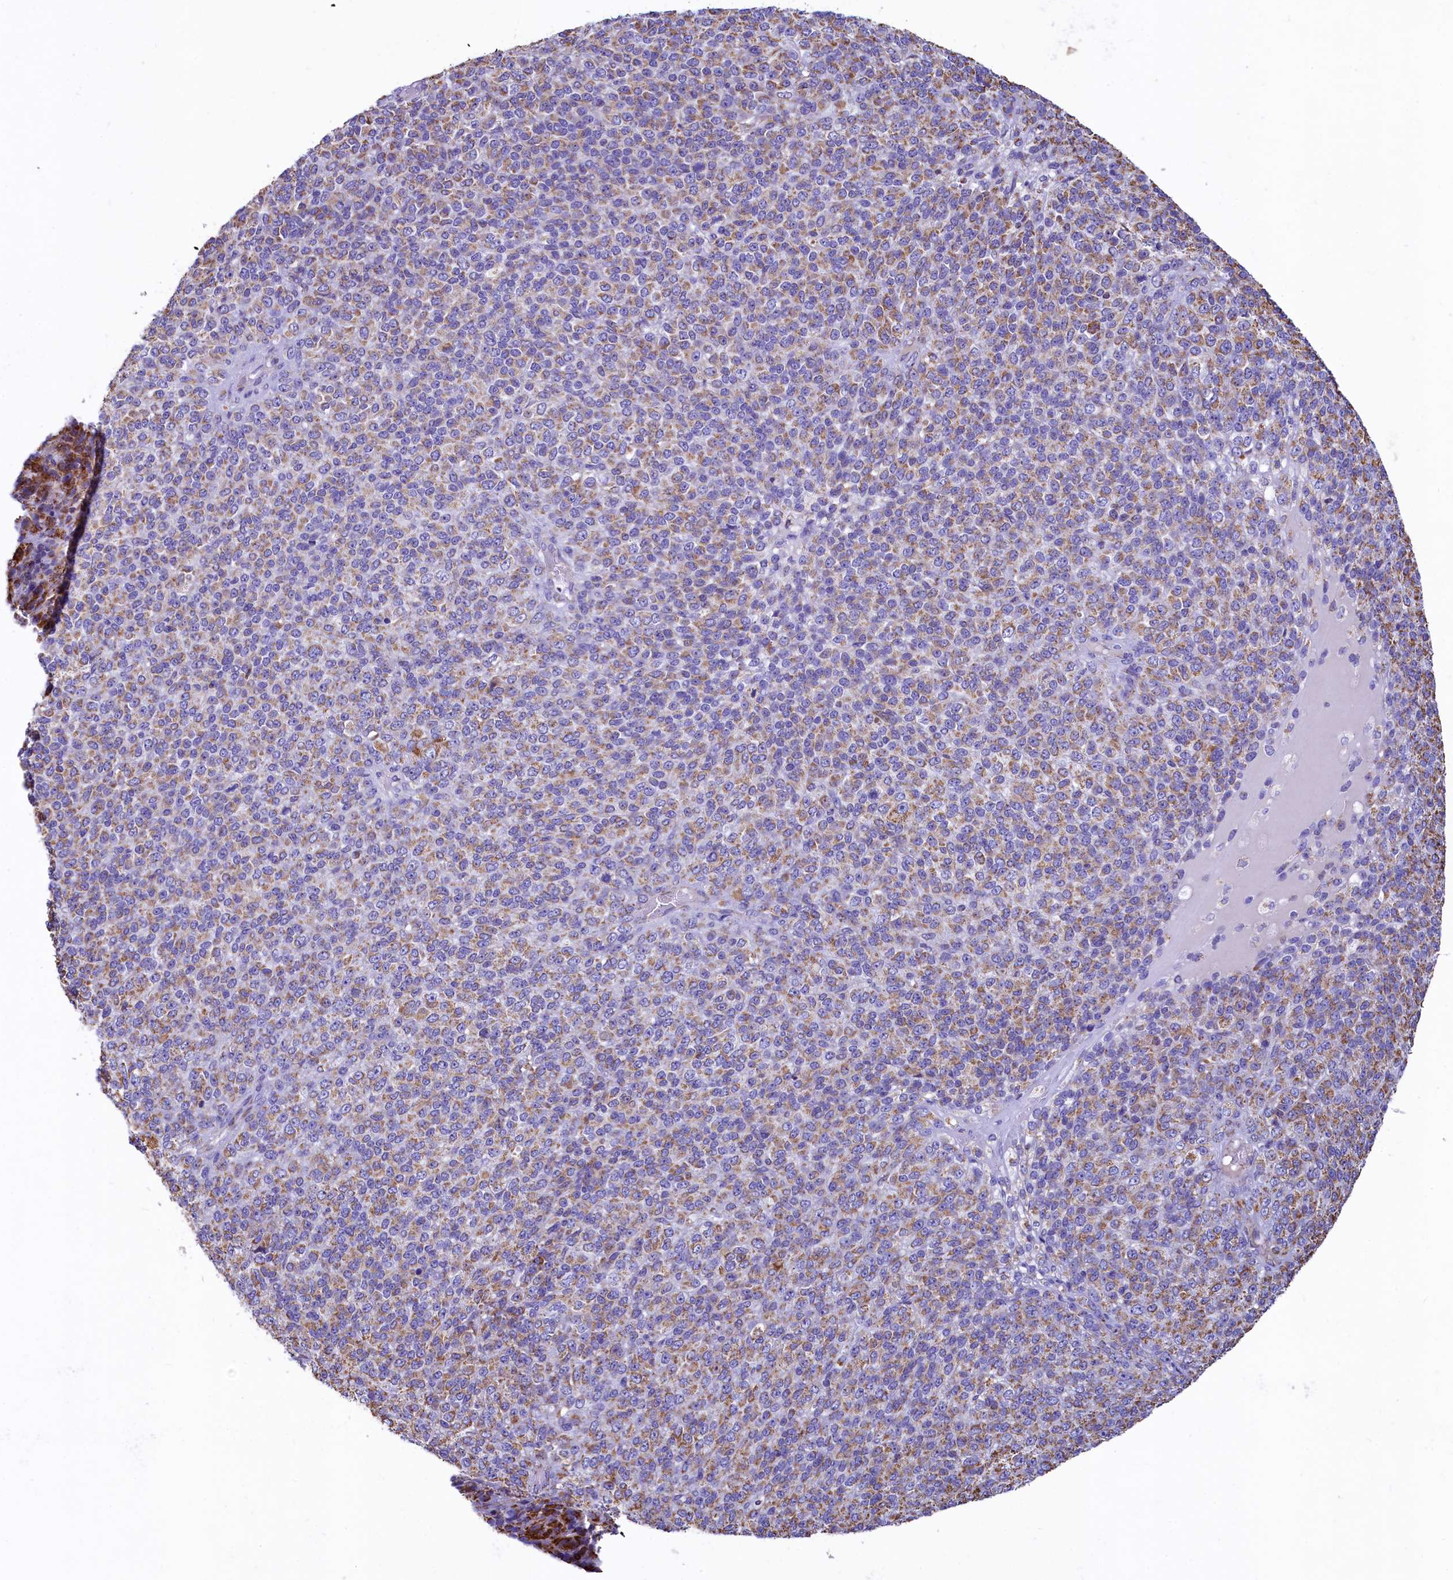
{"staining": {"intensity": "moderate", "quantity": "25%-75%", "location": "cytoplasmic/membranous"}, "tissue": "melanoma", "cell_type": "Tumor cells", "image_type": "cancer", "snomed": [{"axis": "morphology", "description": "Malignant melanoma, Metastatic site"}, {"axis": "topography", "description": "Brain"}], "caption": "Human melanoma stained with a protein marker exhibits moderate staining in tumor cells.", "gene": "IDH3A", "patient": {"sex": "female", "age": 56}}